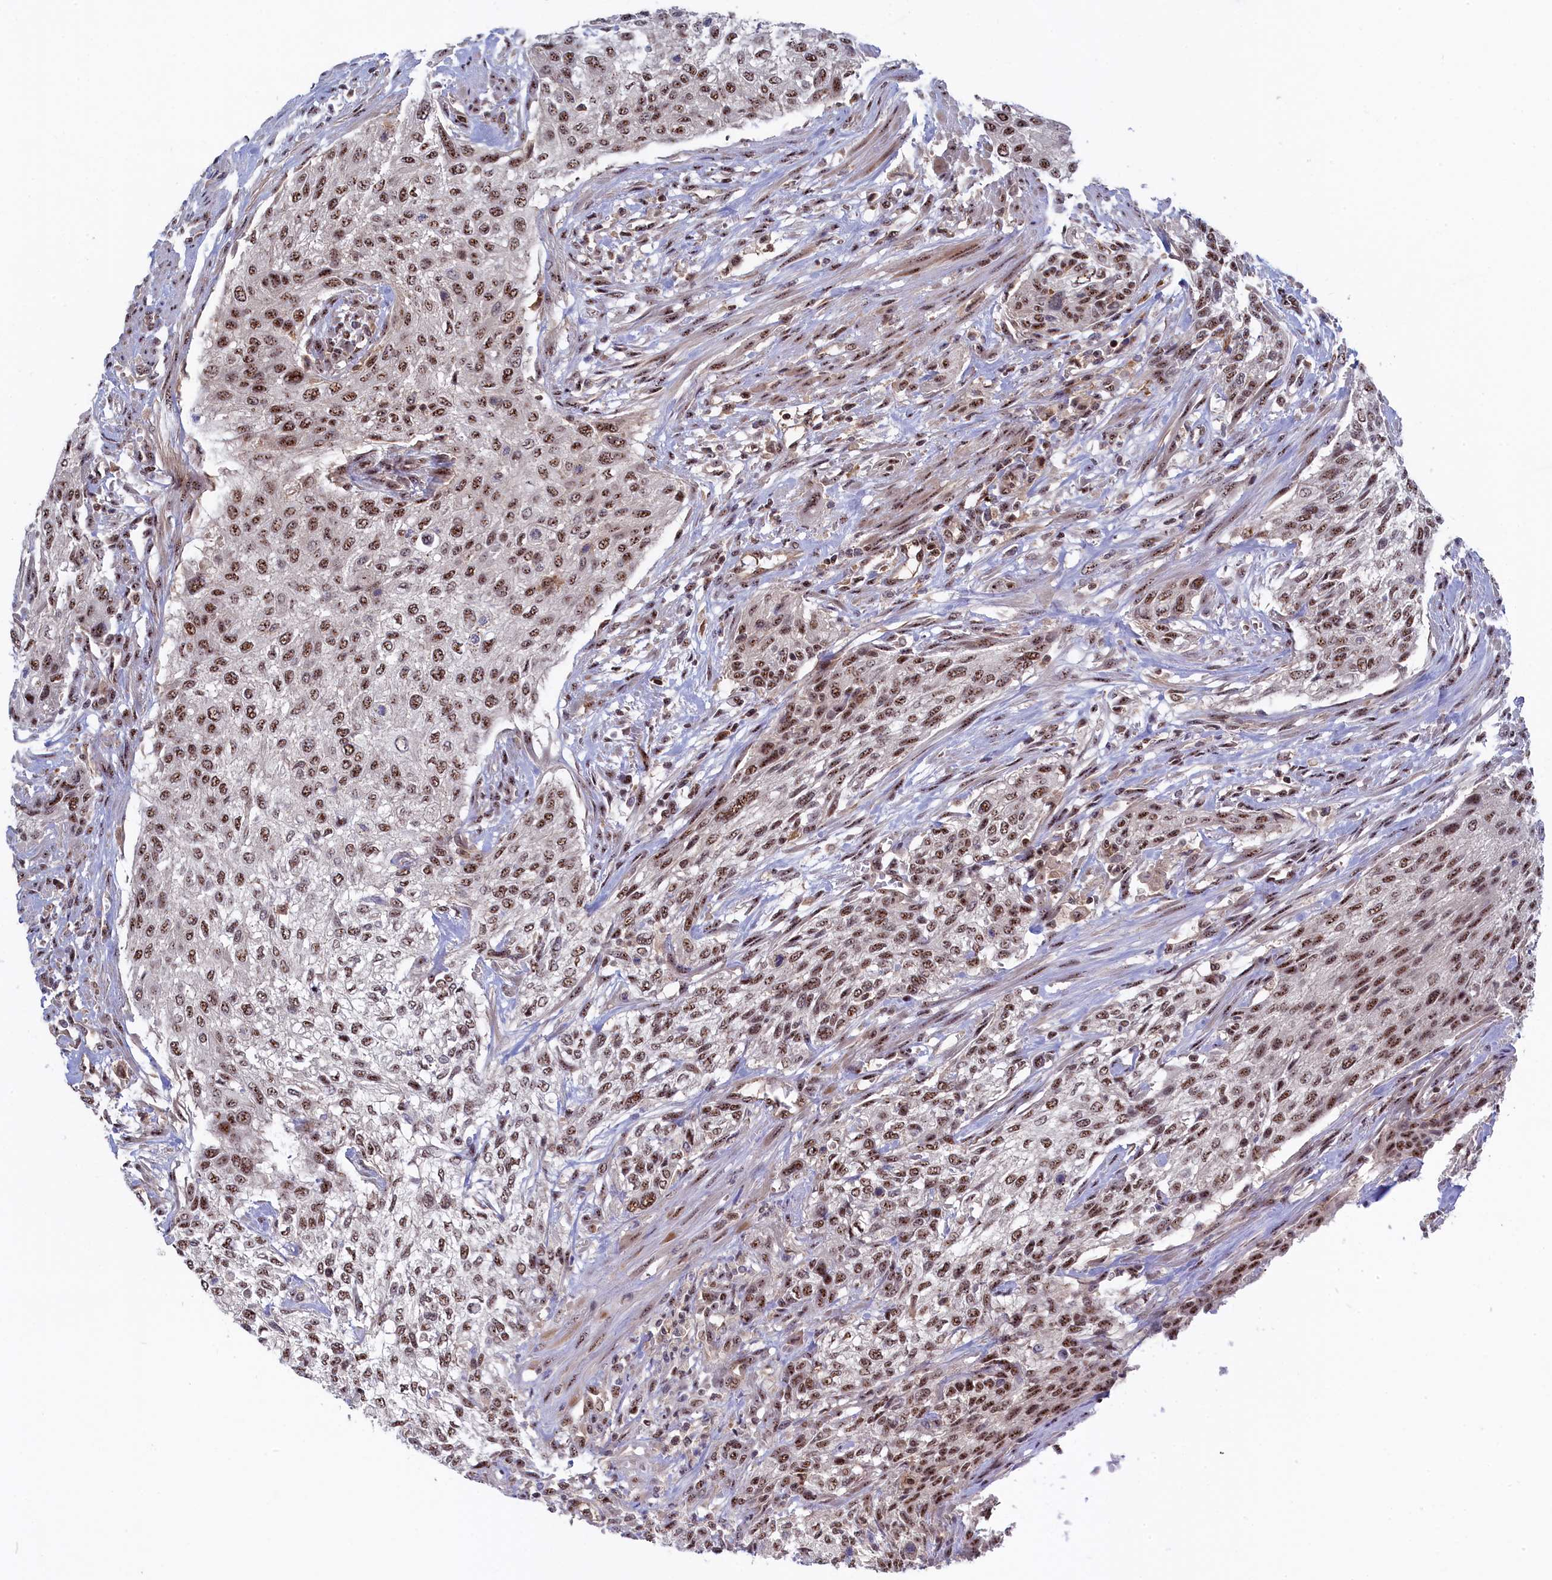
{"staining": {"intensity": "moderate", "quantity": ">75%", "location": "nuclear"}, "tissue": "urothelial cancer", "cell_type": "Tumor cells", "image_type": "cancer", "snomed": [{"axis": "morphology", "description": "Urothelial carcinoma, High grade"}, {"axis": "topography", "description": "Urinary bladder"}], "caption": "Moderate nuclear expression is present in approximately >75% of tumor cells in high-grade urothelial carcinoma.", "gene": "TAB1", "patient": {"sex": "male", "age": 35}}